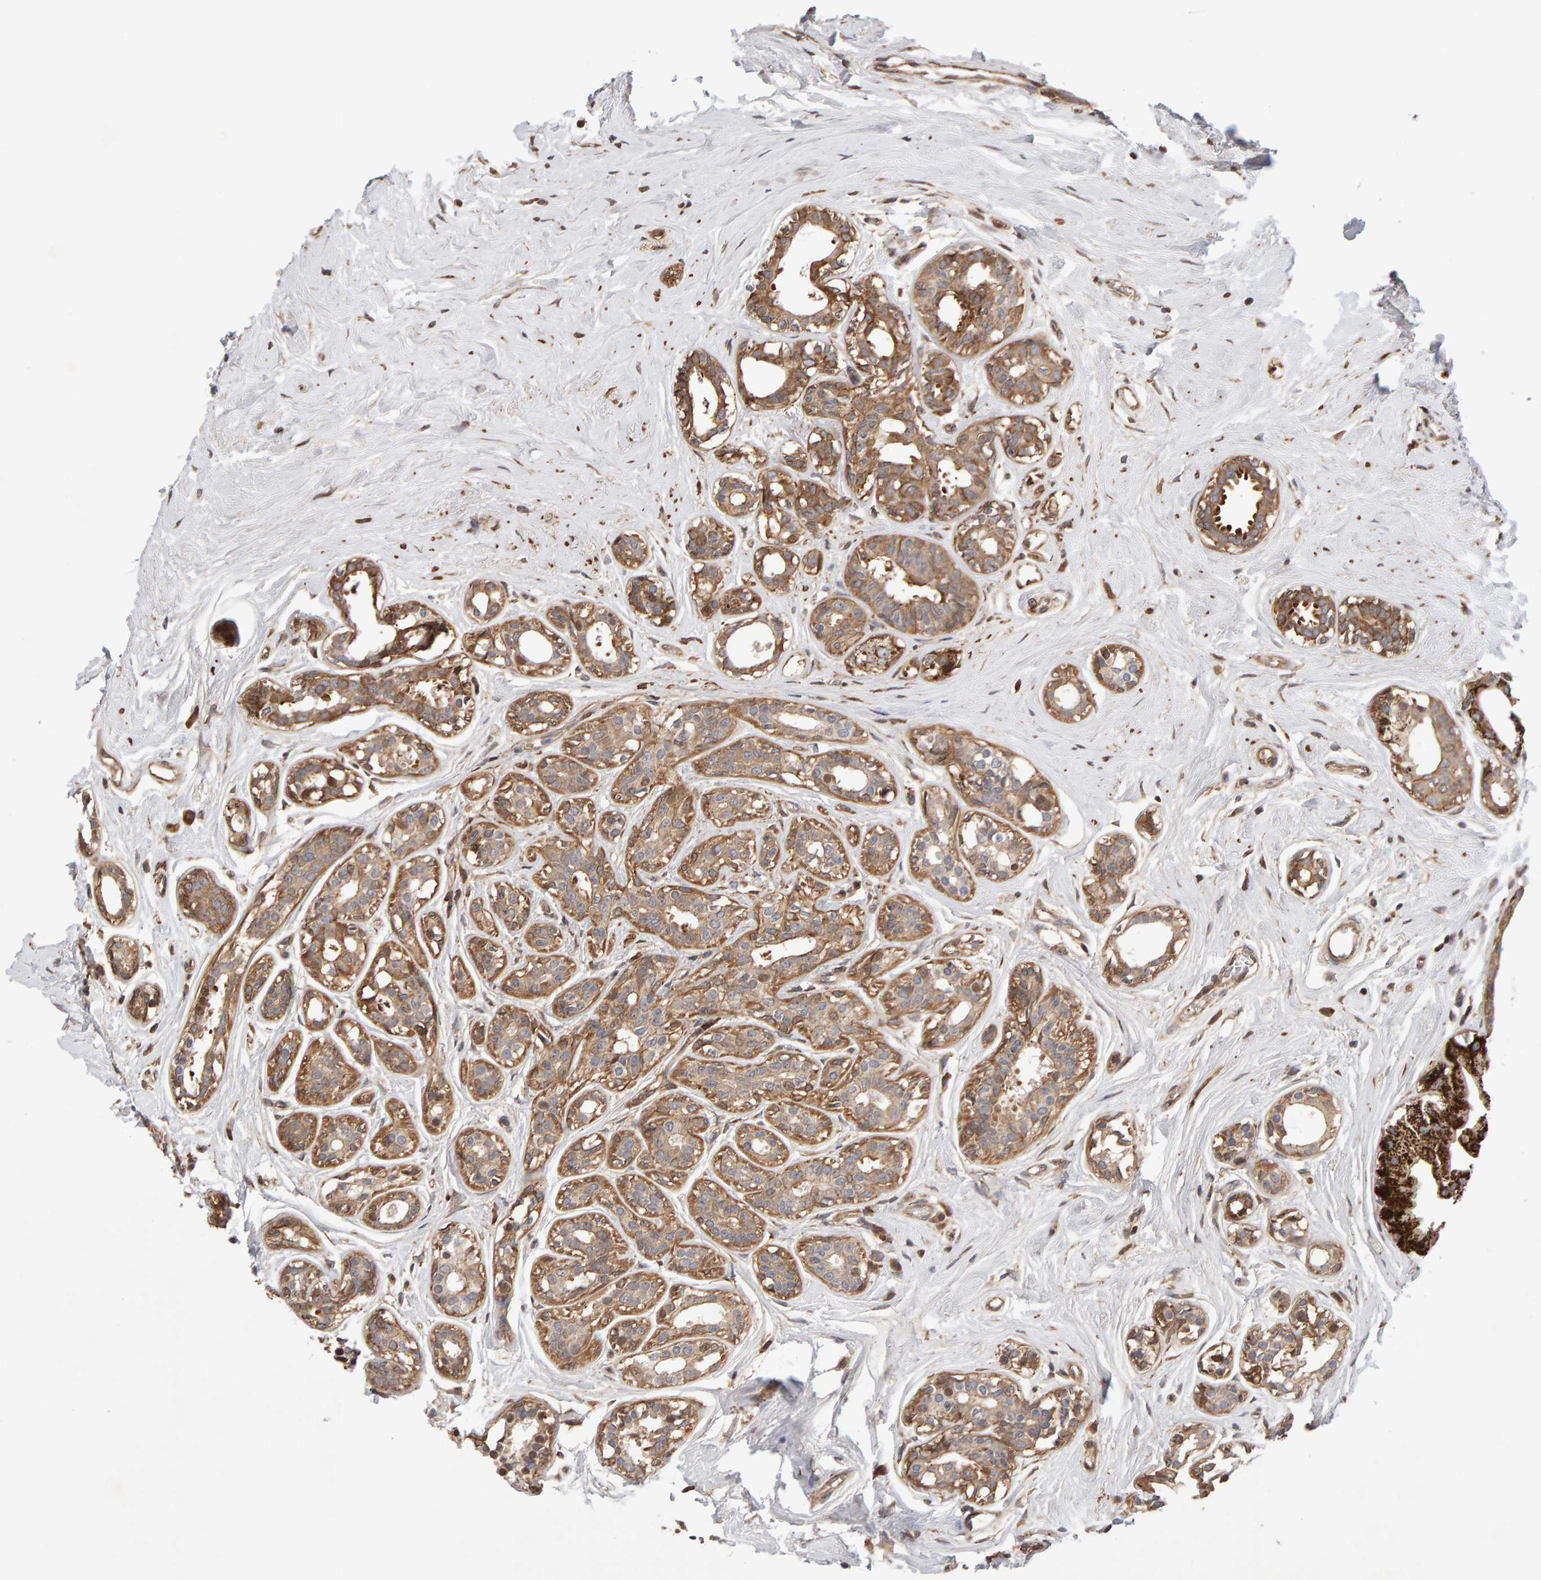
{"staining": {"intensity": "moderate", "quantity": ">75%", "location": "cytoplasmic/membranous"}, "tissue": "breast cancer", "cell_type": "Tumor cells", "image_type": "cancer", "snomed": [{"axis": "morphology", "description": "Duct carcinoma"}, {"axis": "topography", "description": "Breast"}], "caption": "There is medium levels of moderate cytoplasmic/membranous expression in tumor cells of breast cancer (infiltrating ductal carcinoma), as demonstrated by immunohistochemical staining (brown color).", "gene": "LZTS1", "patient": {"sex": "female", "age": 55}}